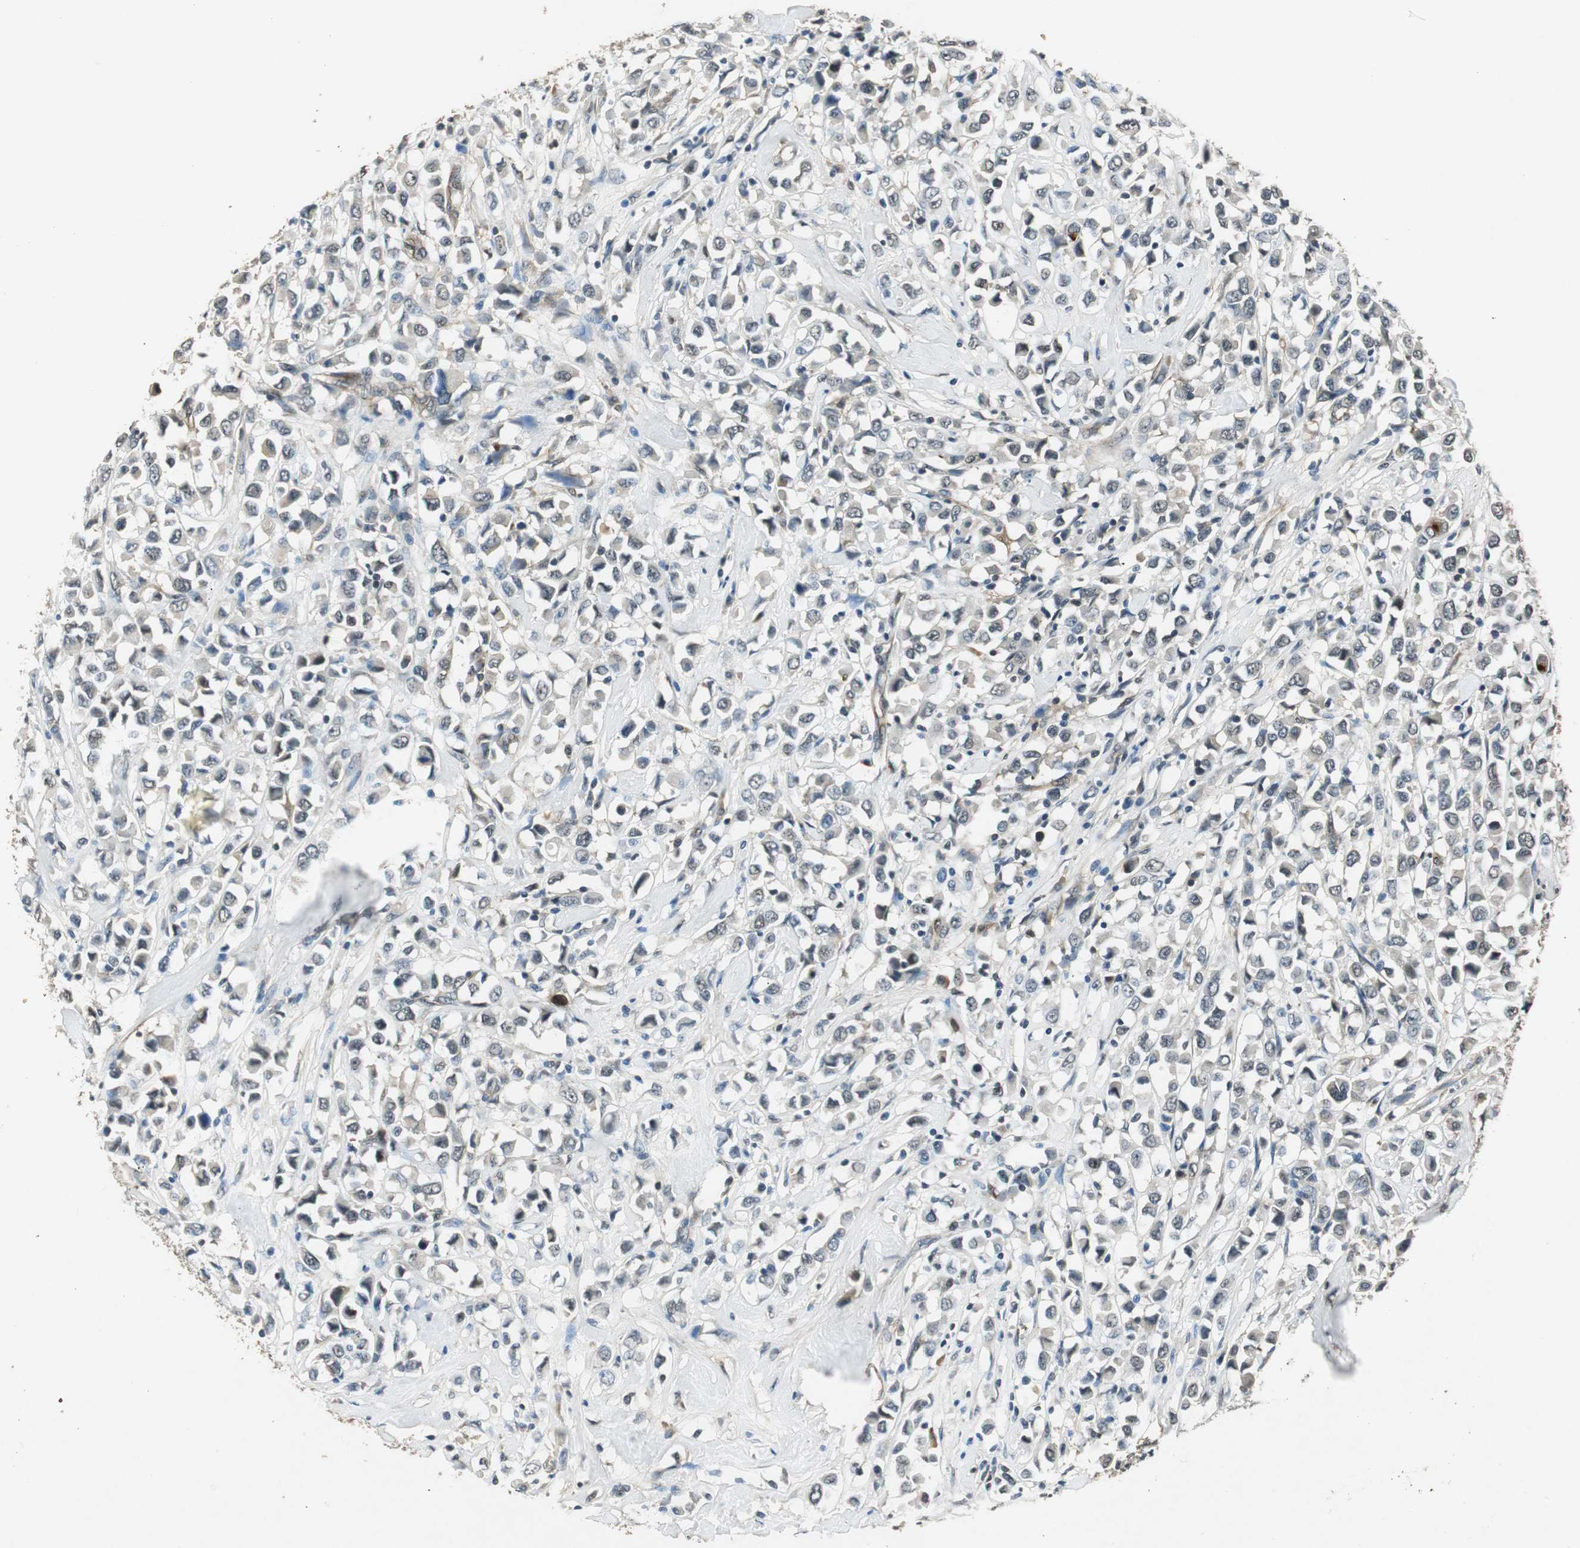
{"staining": {"intensity": "weak", "quantity": "<25%", "location": "cytoplasmic/membranous"}, "tissue": "breast cancer", "cell_type": "Tumor cells", "image_type": "cancer", "snomed": [{"axis": "morphology", "description": "Duct carcinoma"}, {"axis": "topography", "description": "Breast"}], "caption": "IHC of human breast cancer exhibits no expression in tumor cells. (DAB (3,3'-diaminobenzidine) immunohistochemistry (IHC) with hematoxylin counter stain).", "gene": "PSMB4", "patient": {"sex": "female", "age": 61}}